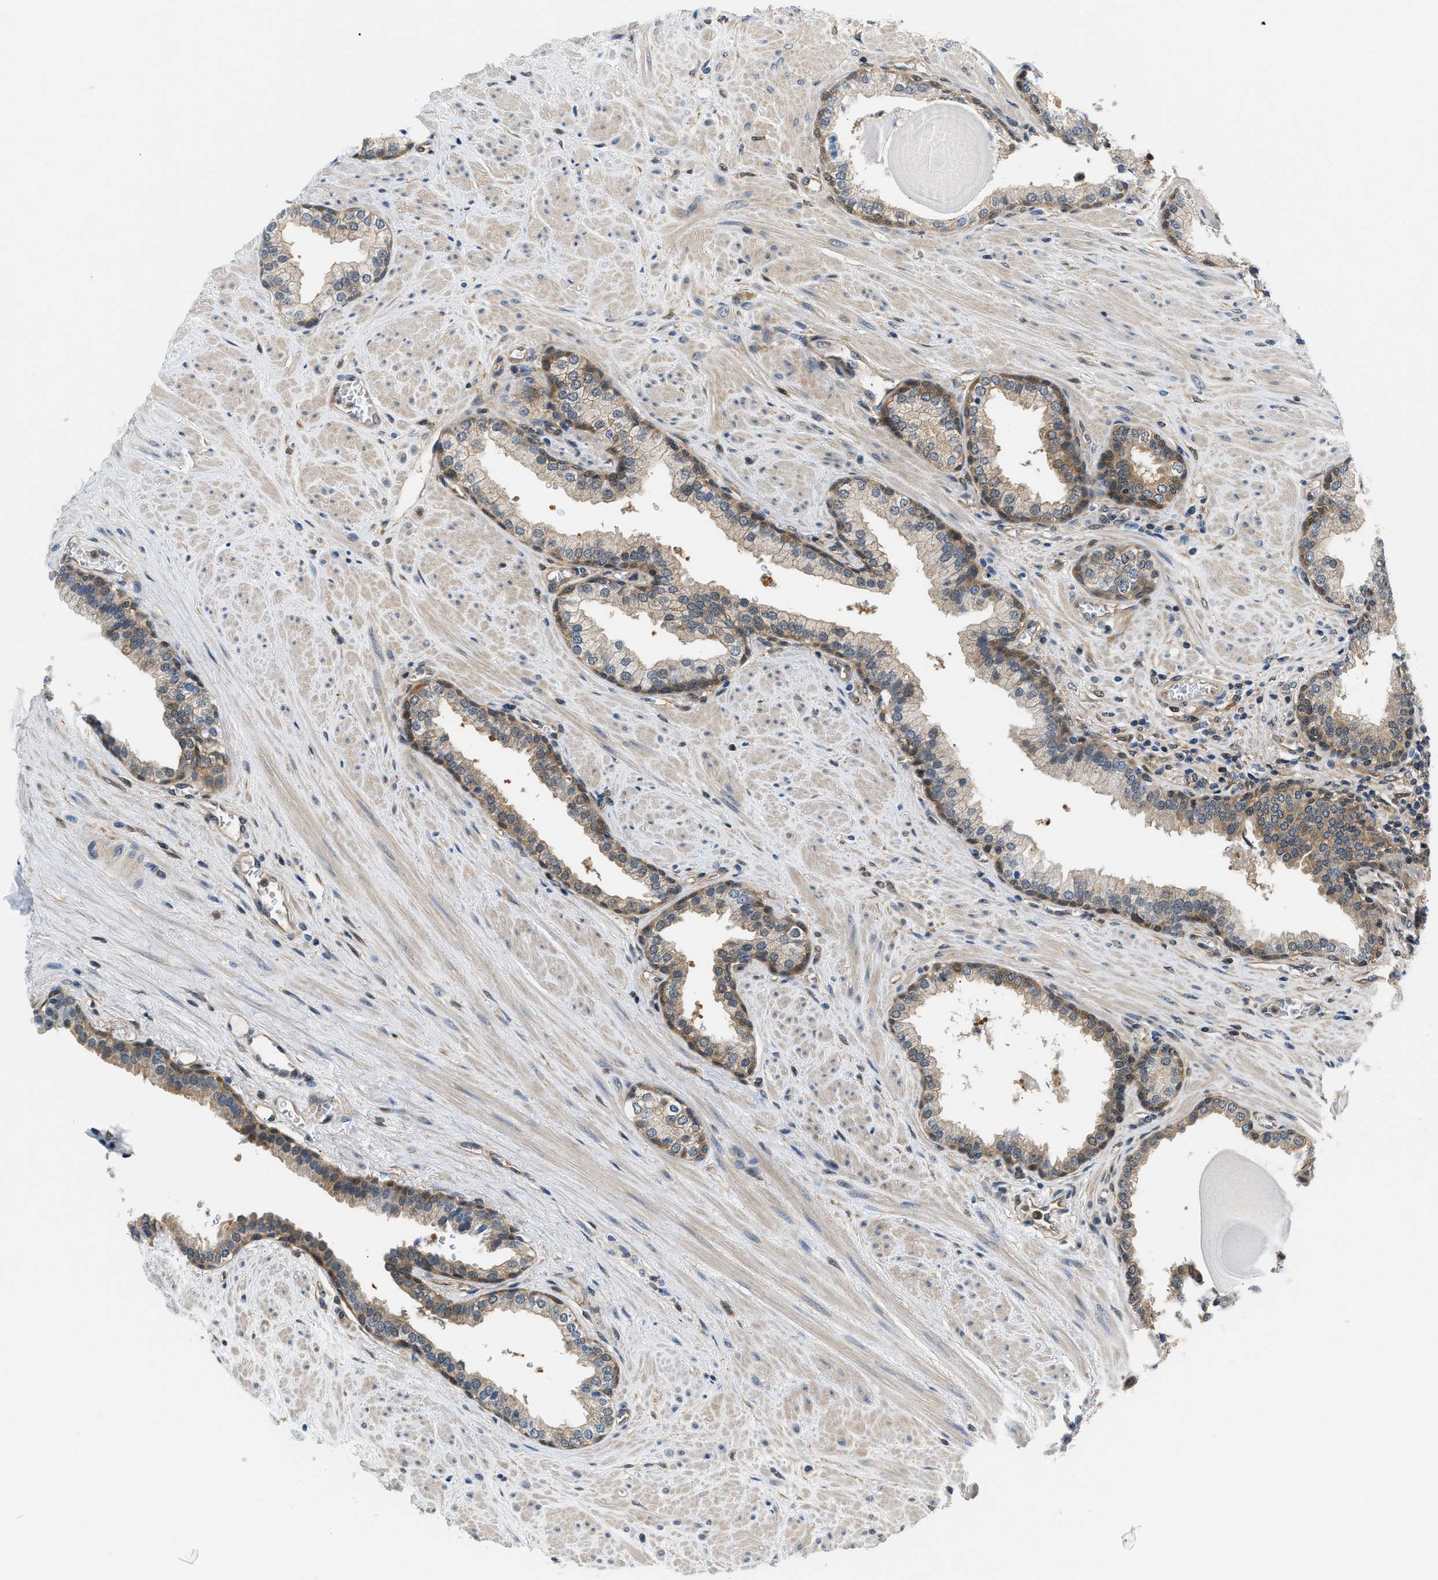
{"staining": {"intensity": "moderate", "quantity": ">75%", "location": "cytoplasmic/membranous"}, "tissue": "prostate", "cell_type": "Glandular cells", "image_type": "normal", "snomed": [{"axis": "morphology", "description": "Normal tissue, NOS"}, {"axis": "topography", "description": "Prostate"}], "caption": "Glandular cells show medium levels of moderate cytoplasmic/membranous expression in approximately >75% of cells in unremarkable prostate. The protein is shown in brown color, while the nuclei are stained blue.", "gene": "EIF4EBP2", "patient": {"sex": "male", "age": 51}}